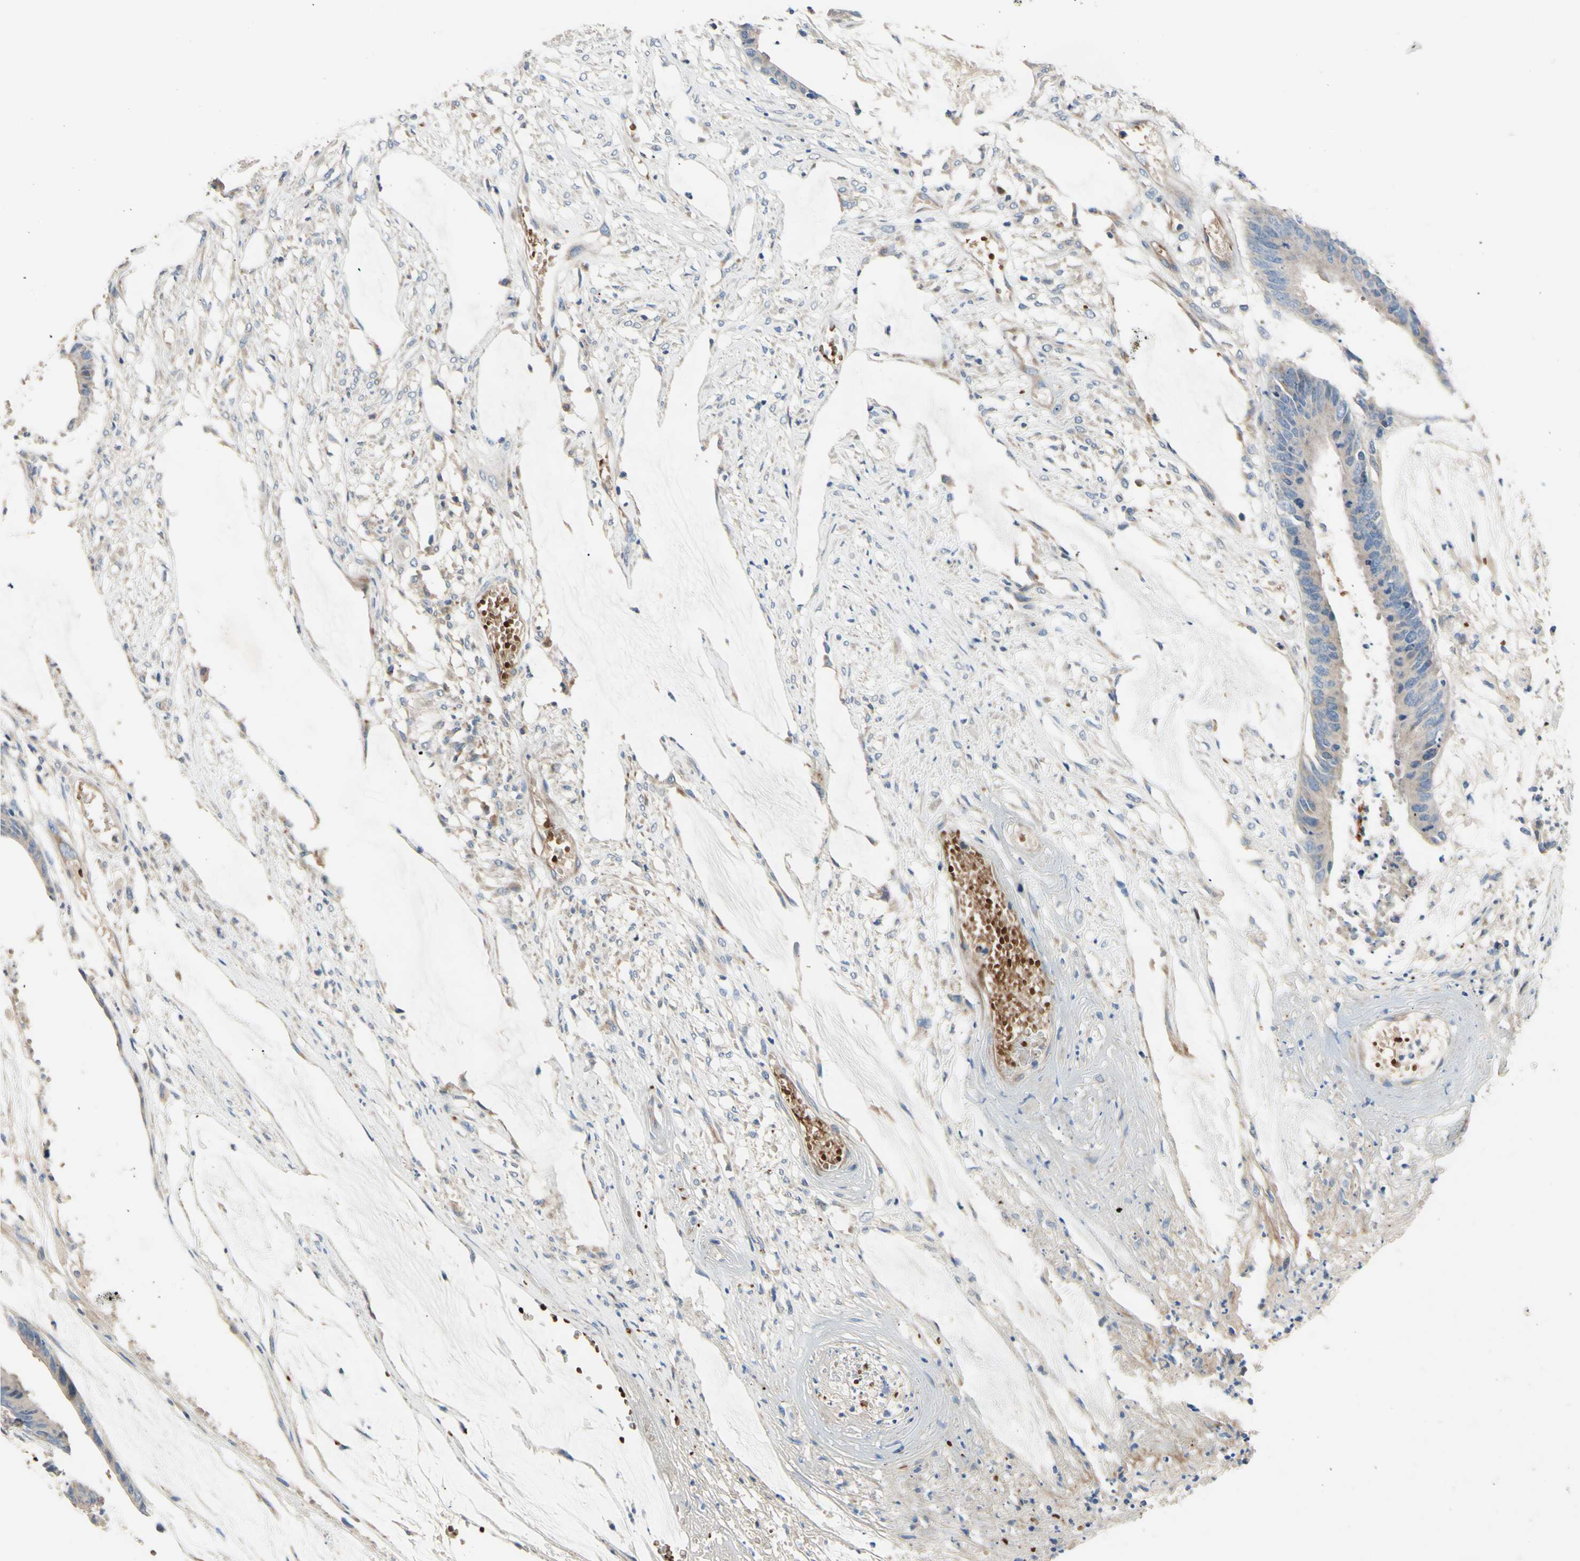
{"staining": {"intensity": "negative", "quantity": "none", "location": "none"}, "tissue": "colorectal cancer", "cell_type": "Tumor cells", "image_type": "cancer", "snomed": [{"axis": "morphology", "description": "Adenocarcinoma, NOS"}, {"axis": "topography", "description": "Rectum"}], "caption": "Adenocarcinoma (colorectal) stained for a protein using immunohistochemistry displays no staining tumor cells.", "gene": "CDON", "patient": {"sex": "female", "age": 66}}